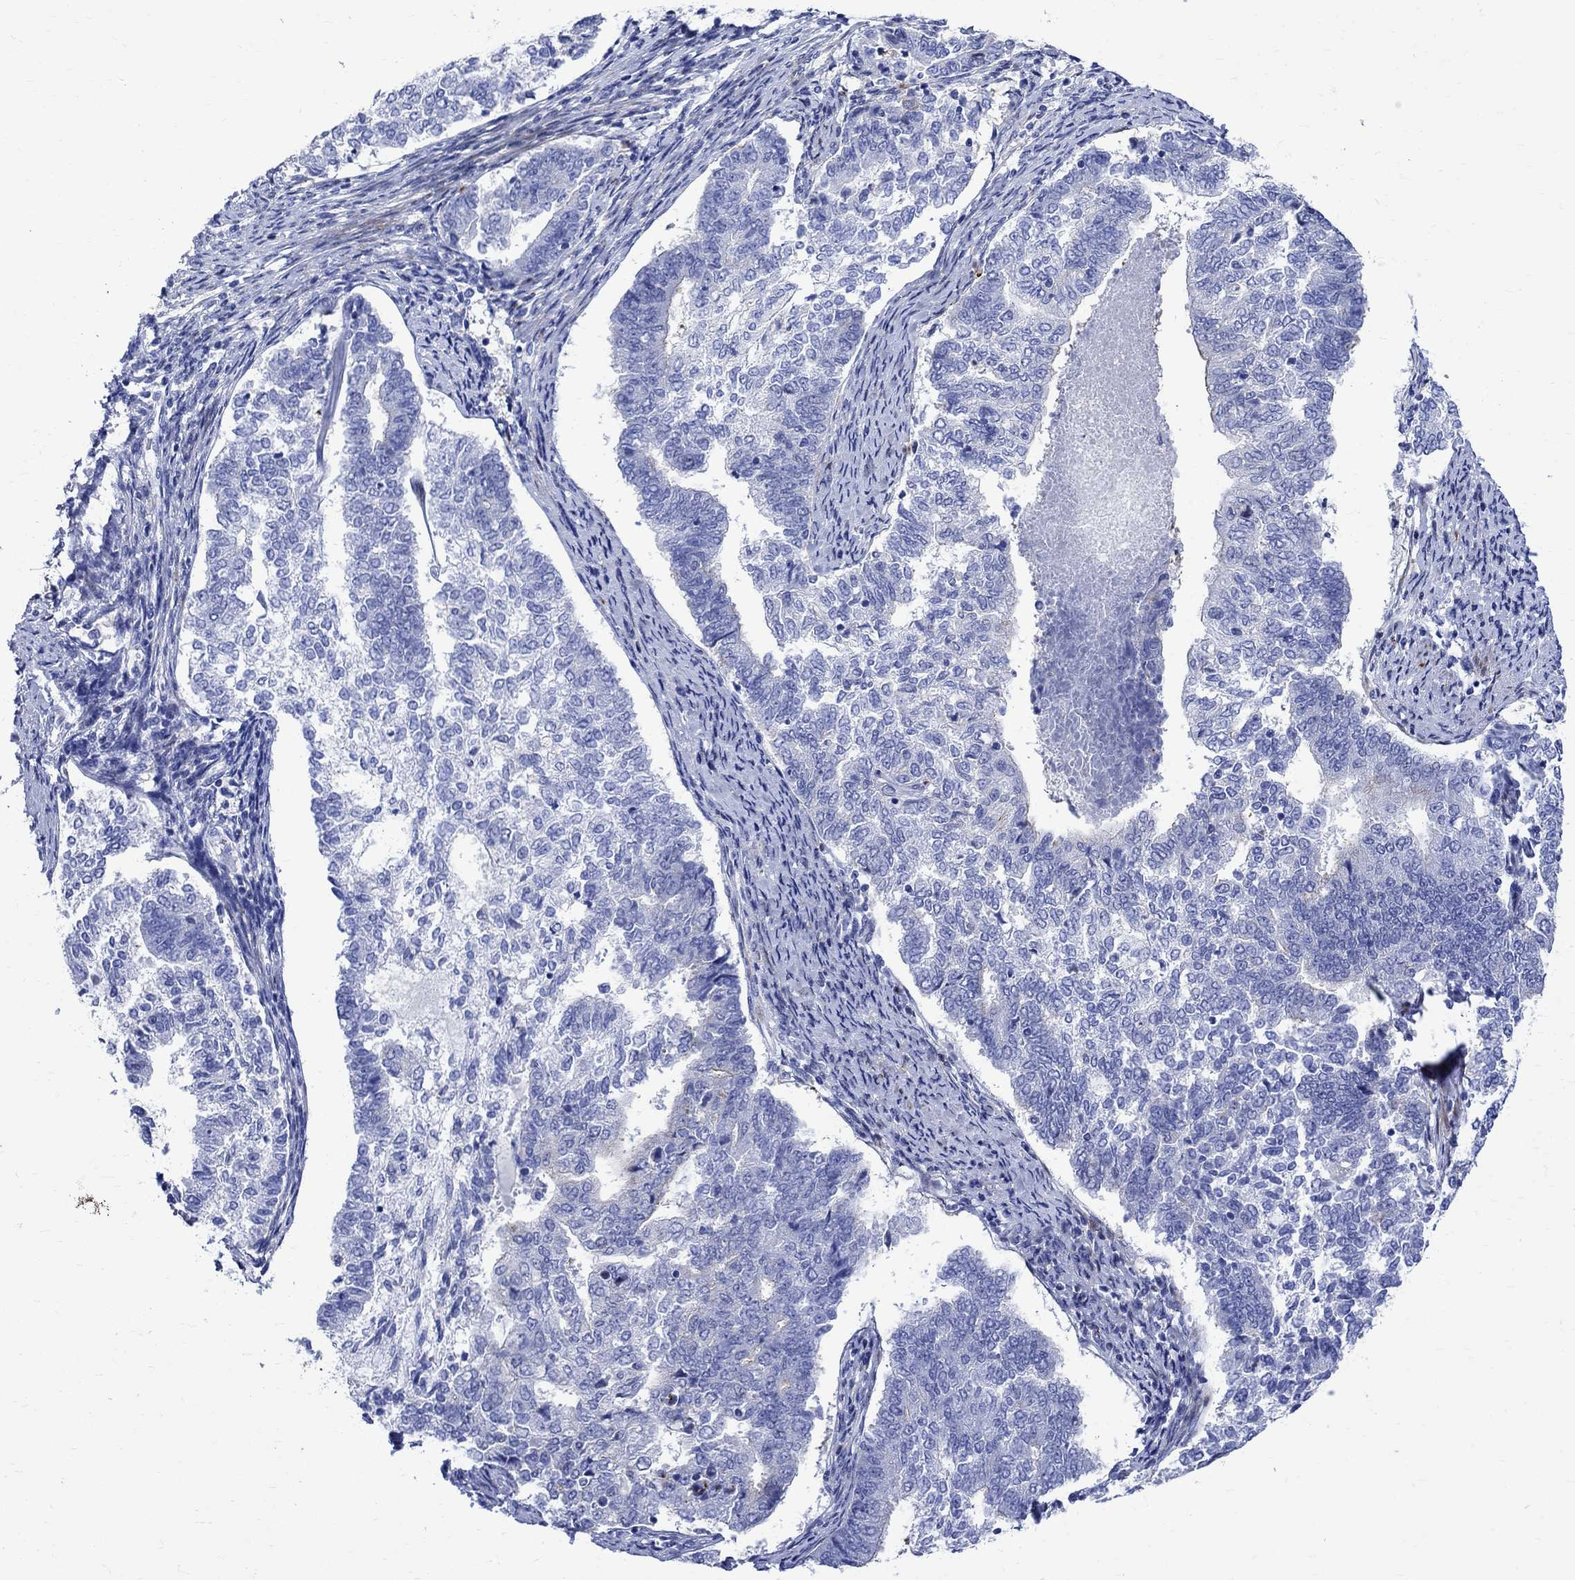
{"staining": {"intensity": "negative", "quantity": "none", "location": "none"}, "tissue": "endometrial cancer", "cell_type": "Tumor cells", "image_type": "cancer", "snomed": [{"axis": "morphology", "description": "Adenocarcinoma, NOS"}, {"axis": "topography", "description": "Endometrium"}], "caption": "Immunohistochemistry (IHC) of endometrial cancer (adenocarcinoma) displays no expression in tumor cells. (Brightfield microscopy of DAB immunohistochemistry at high magnification).", "gene": "PARVB", "patient": {"sex": "female", "age": 65}}